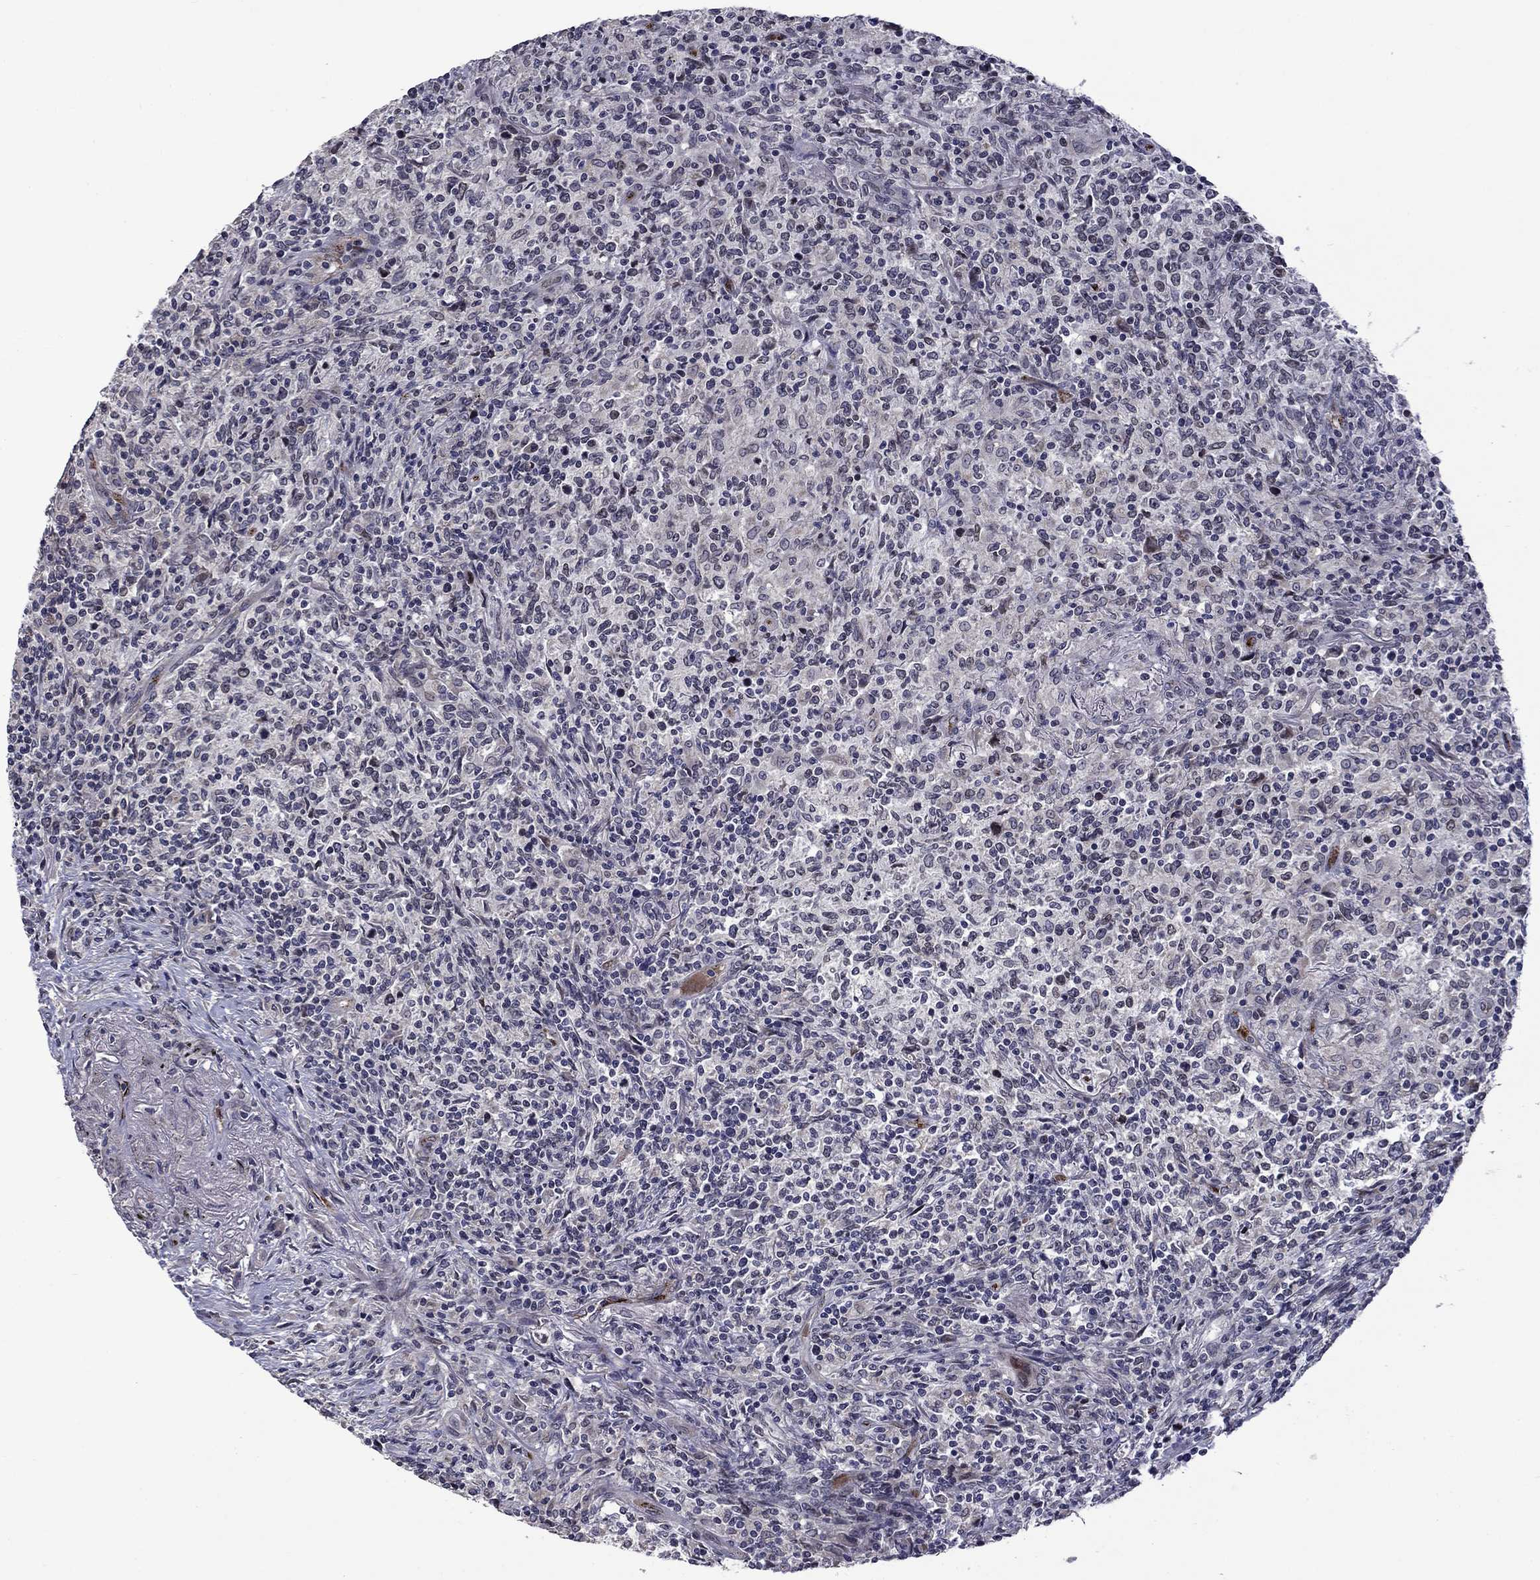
{"staining": {"intensity": "negative", "quantity": "none", "location": "none"}, "tissue": "lymphoma", "cell_type": "Tumor cells", "image_type": "cancer", "snomed": [{"axis": "morphology", "description": "Malignant lymphoma, non-Hodgkin's type, High grade"}, {"axis": "topography", "description": "Lung"}], "caption": "Tumor cells are negative for brown protein staining in high-grade malignant lymphoma, non-Hodgkin's type. (IHC, brightfield microscopy, high magnification).", "gene": "SLITRK1", "patient": {"sex": "male", "age": 79}}